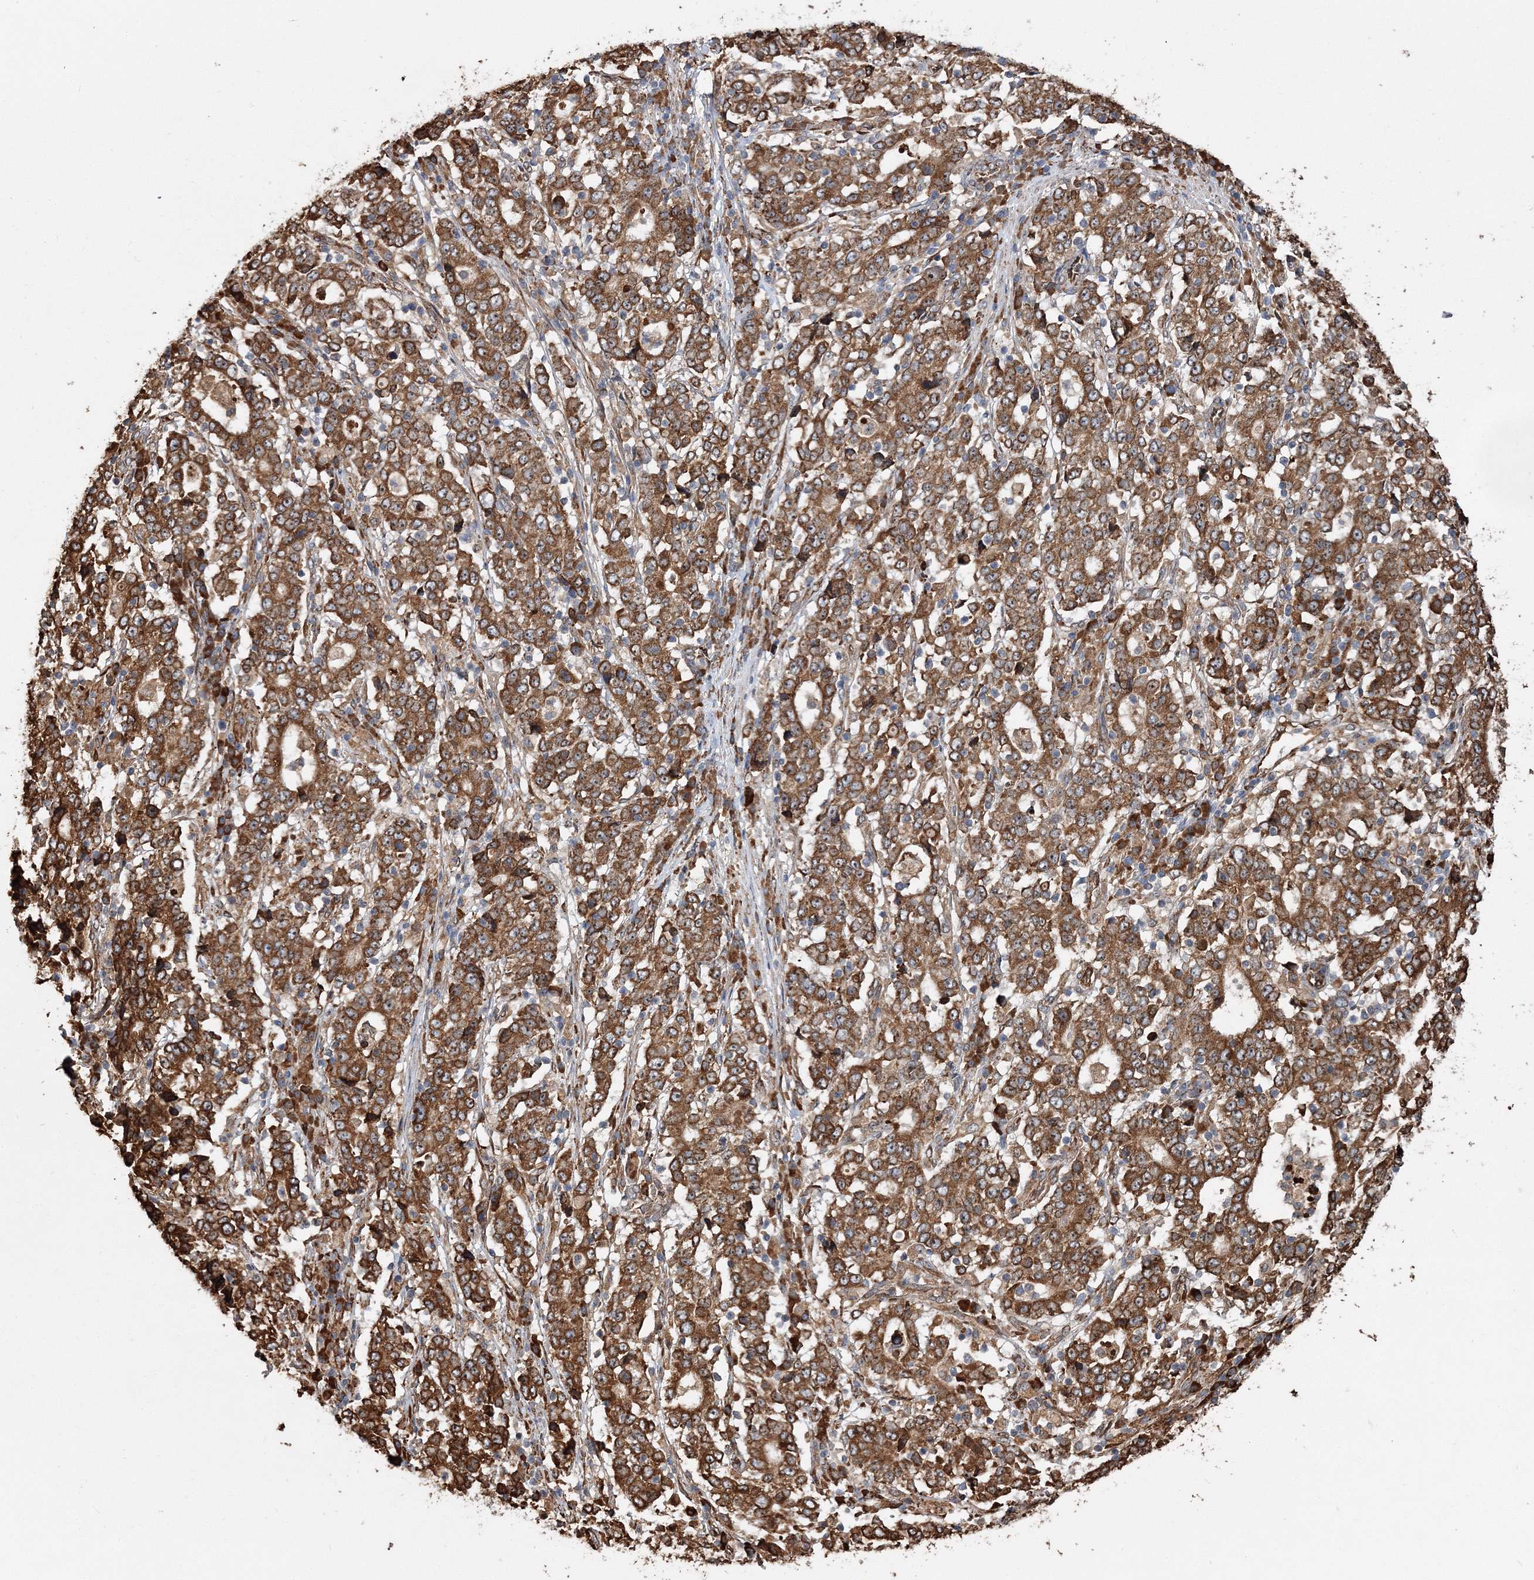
{"staining": {"intensity": "strong", "quantity": ">75%", "location": "cytoplasmic/membranous"}, "tissue": "stomach cancer", "cell_type": "Tumor cells", "image_type": "cancer", "snomed": [{"axis": "morphology", "description": "Adenocarcinoma, NOS"}, {"axis": "topography", "description": "Stomach"}], "caption": "Stomach cancer (adenocarcinoma) stained for a protein (brown) demonstrates strong cytoplasmic/membranous positive positivity in about >75% of tumor cells.", "gene": "SCRN3", "patient": {"sex": "male", "age": 59}}